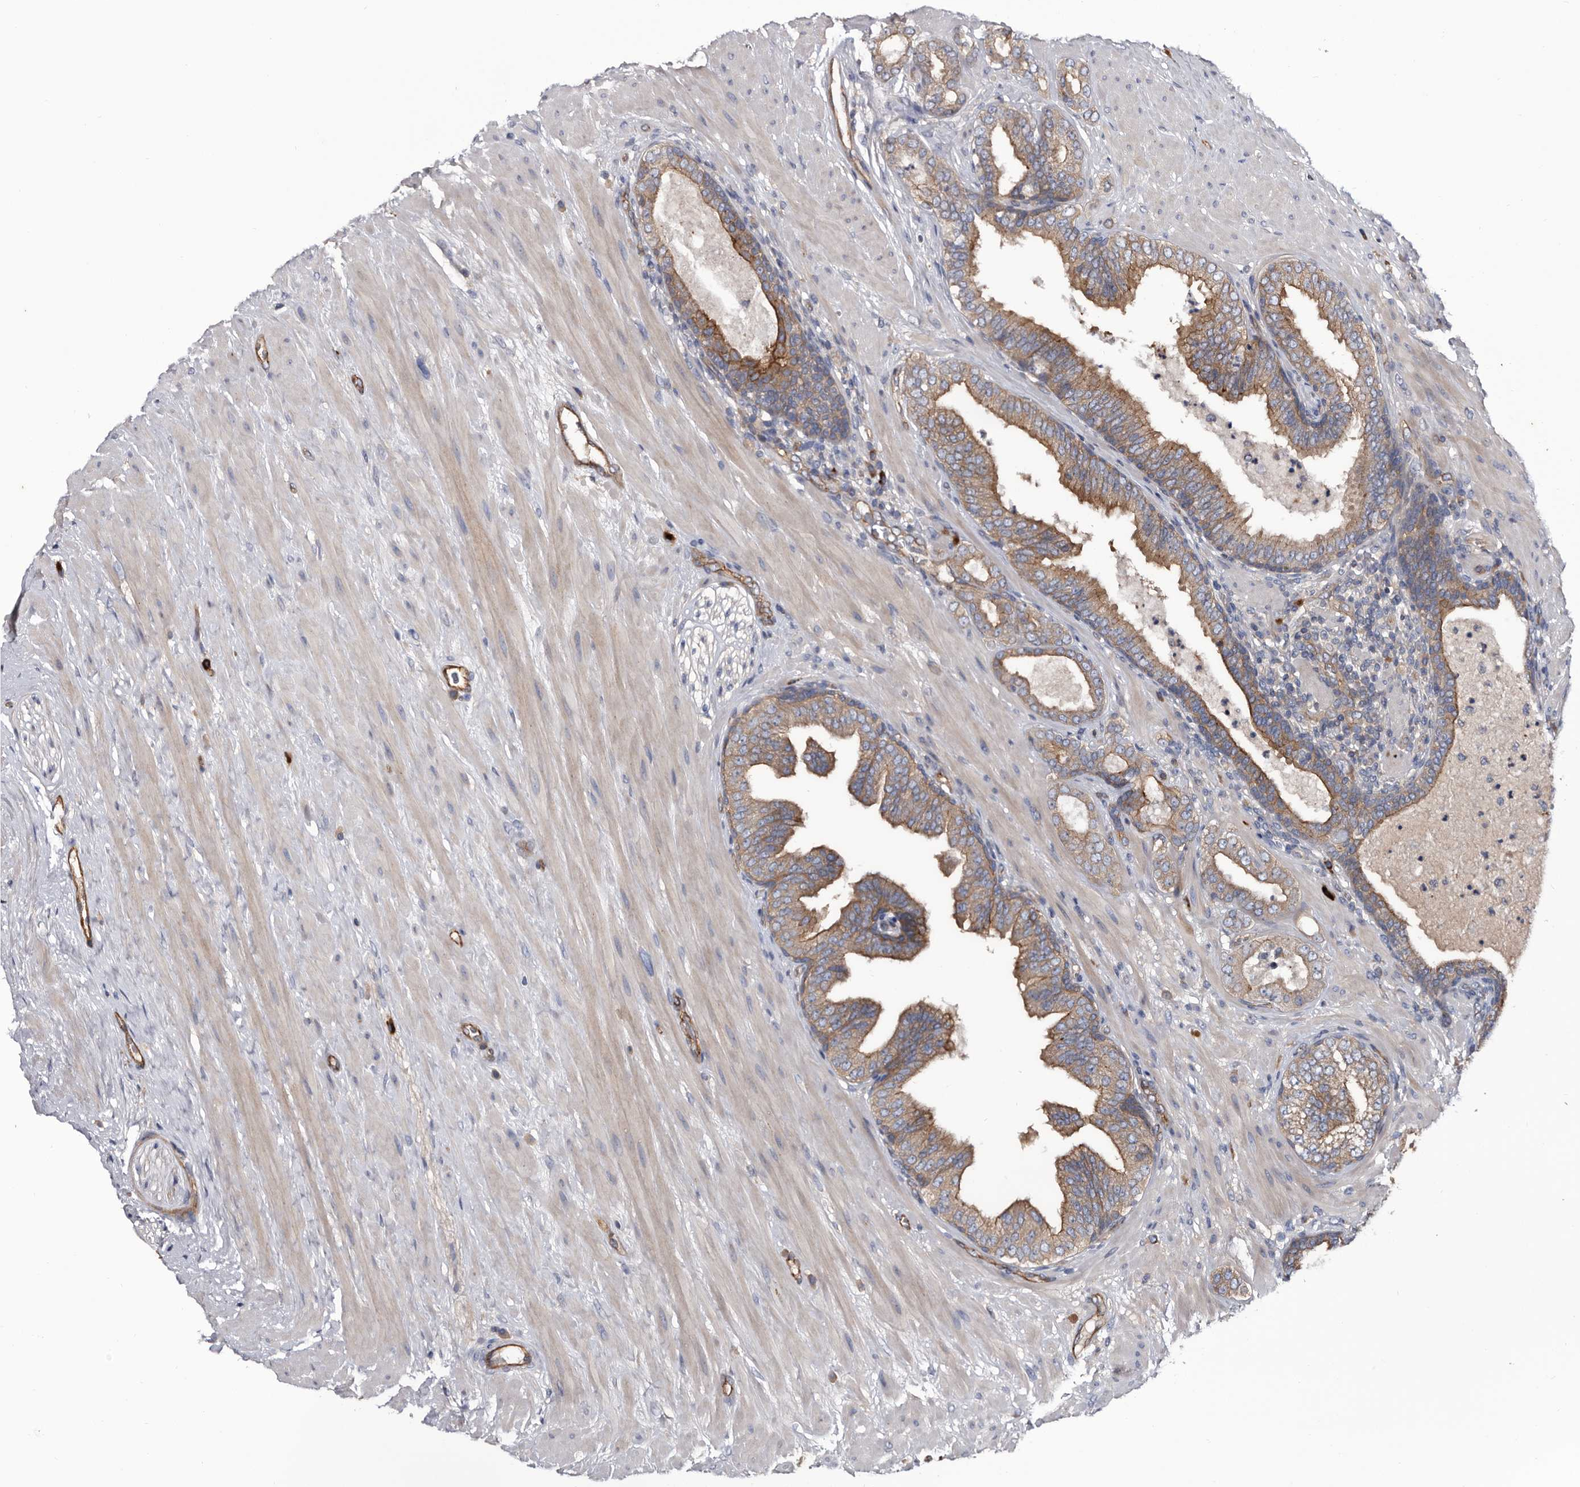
{"staining": {"intensity": "moderate", "quantity": "25%-75%", "location": "cytoplasmic/membranous"}, "tissue": "prostate cancer", "cell_type": "Tumor cells", "image_type": "cancer", "snomed": [{"axis": "morphology", "description": "Adenocarcinoma, Low grade"}, {"axis": "topography", "description": "Prostate"}], "caption": "Moderate cytoplasmic/membranous expression is seen in approximately 25%-75% of tumor cells in prostate cancer. (Stains: DAB (3,3'-diaminobenzidine) in brown, nuclei in blue, Microscopy: brightfield microscopy at high magnification).", "gene": "TSPAN17", "patient": {"sex": "male", "age": 63}}